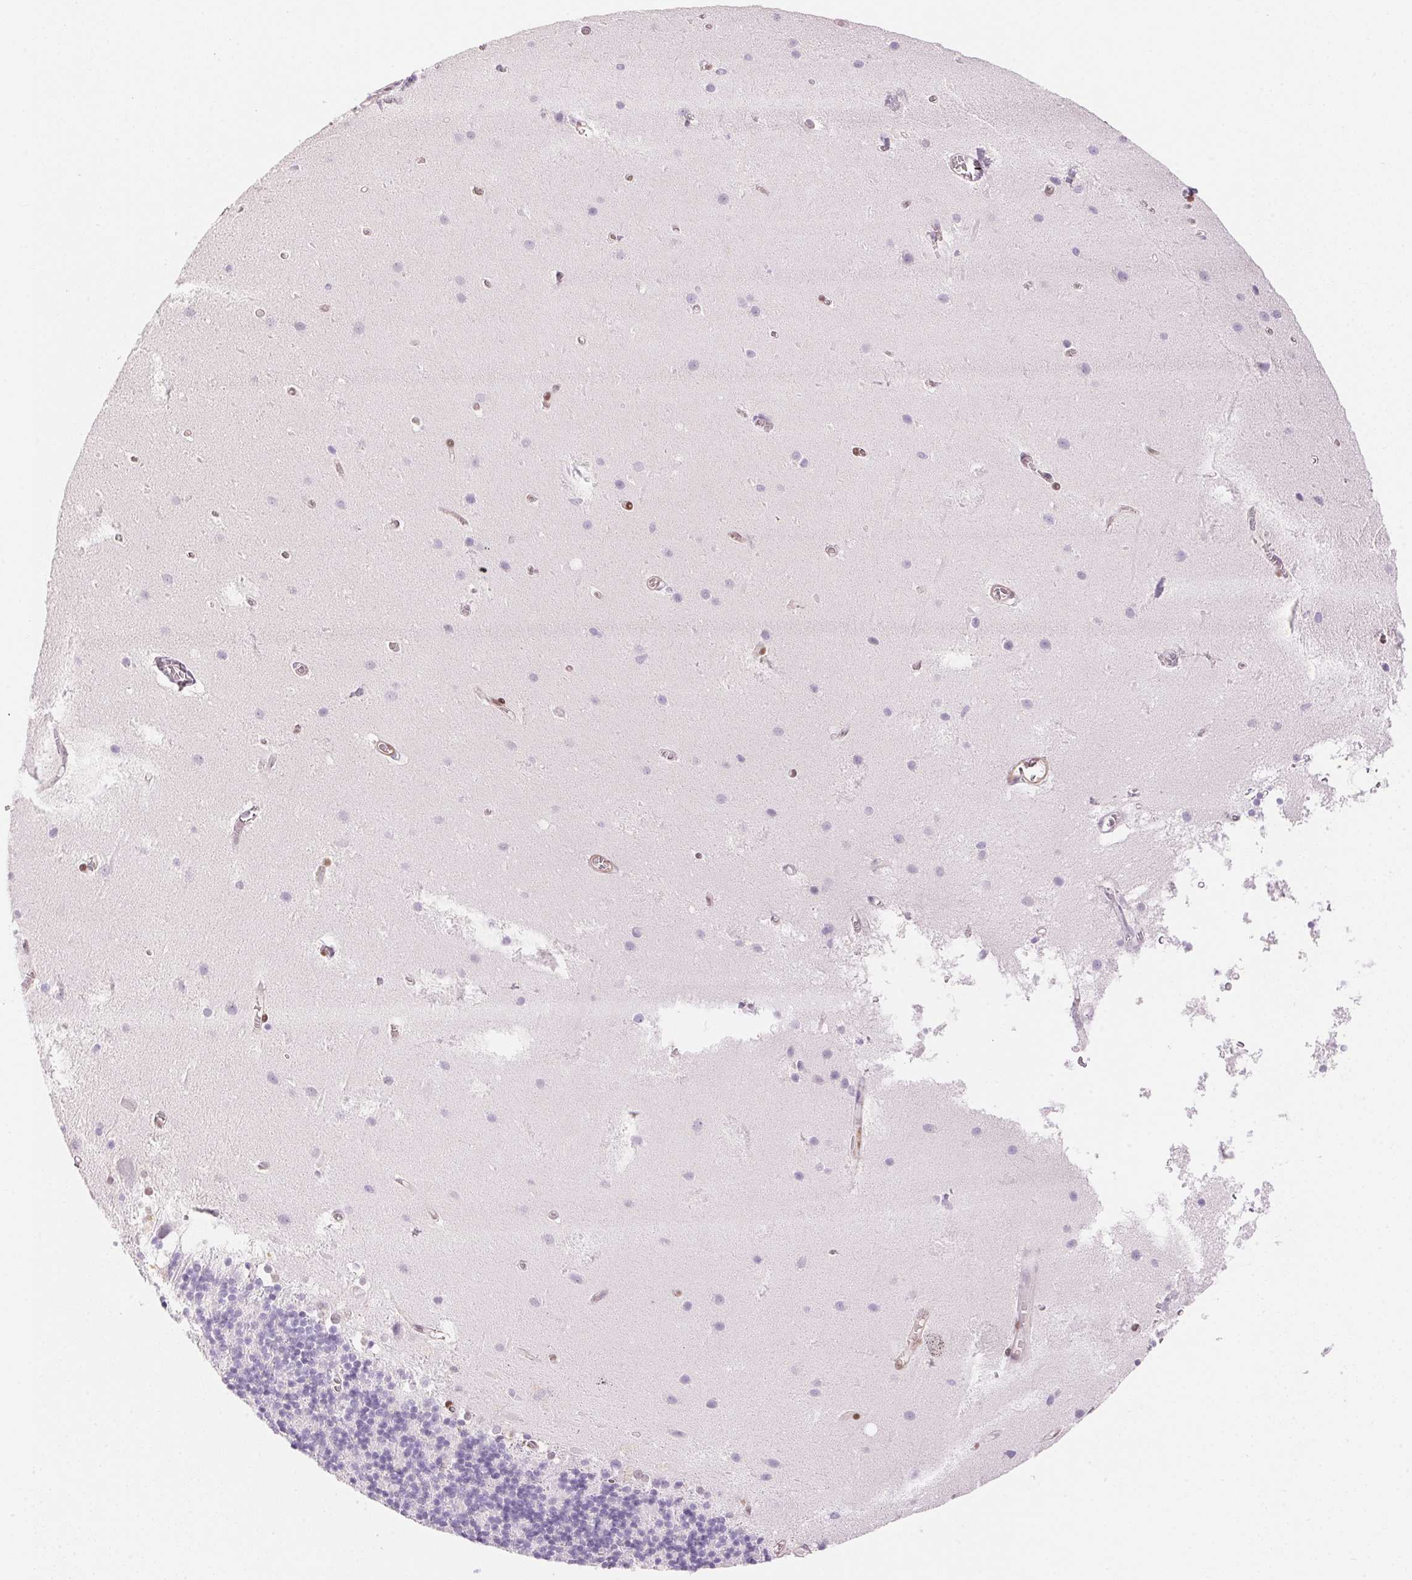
{"staining": {"intensity": "negative", "quantity": "none", "location": "none"}, "tissue": "cerebellum", "cell_type": "Cells in granular layer", "image_type": "normal", "snomed": [{"axis": "morphology", "description": "Normal tissue, NOS"}, {"axis": "topography", "description": "Cerebellum"}], "caption": "Cells in granular layer are negative for brown protein staining in unremarkable cerebellum. (DAB IHC with hematoxylin counter stain).", "gene": "SMTN", "patient": {"sex": "male", "age": 70}}